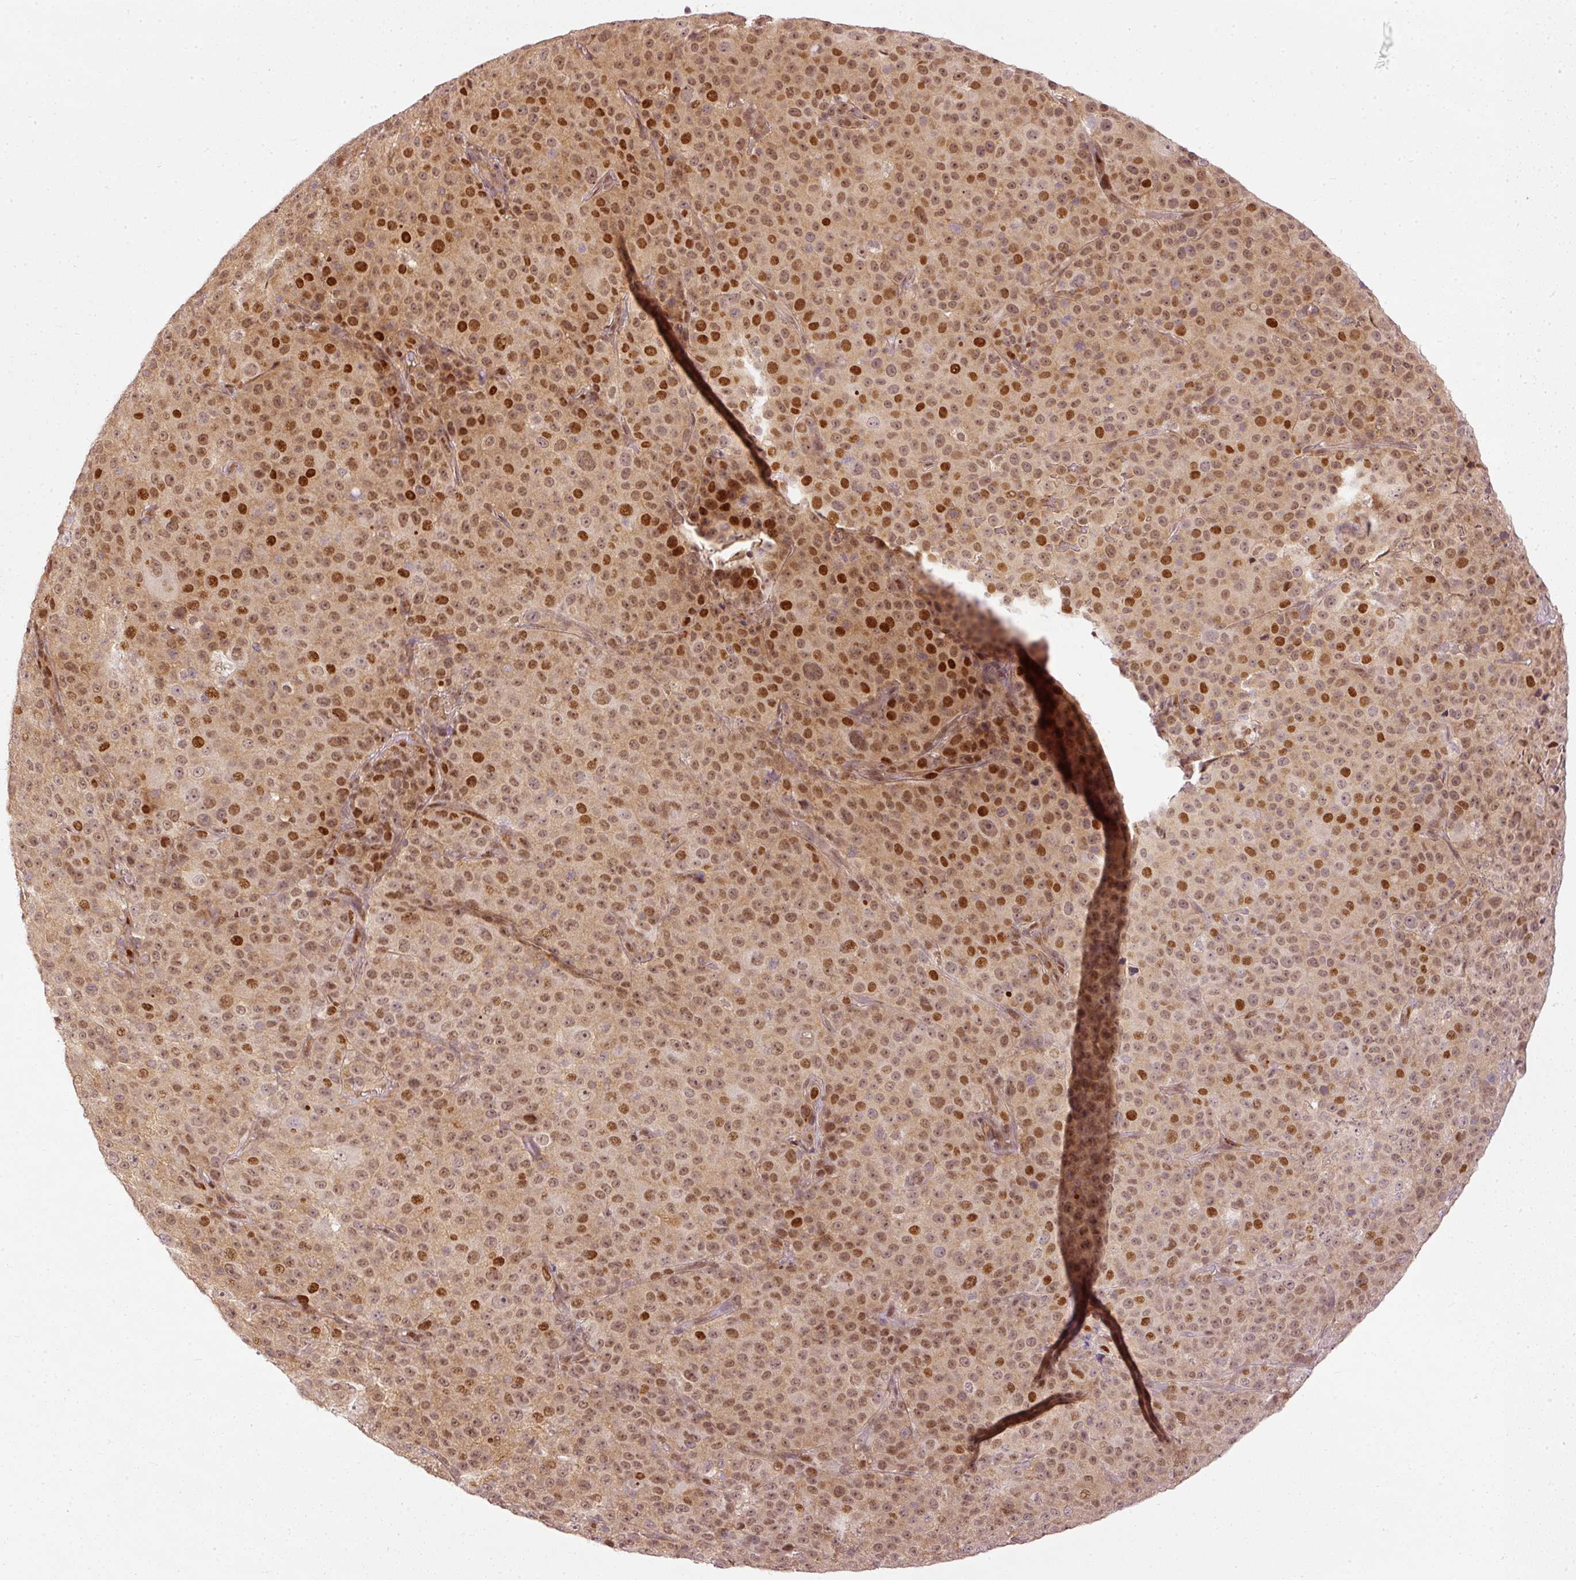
{"staining": {"intensity": "strong", "quantity": "25%-75%", "location": "nuclear"}, "tissue": "melanoma", "cell_type": "Tumor cells", "image_type": "cancer", "snomed": [{"axis": "morphology", "description": "Malignant melanoma, Metastatic site"}, {"axis": "topography", "description": "Skin"}, {"axis": "topography", "description": "Lymph node"}], "caption": "A micrograph of human malignant melanoma (metastatic site) stained for a protein reveals strong nuclear brown staining in tumor cells.", "gene": "ZNF778", "patient": {"sex": "male", "age": 66}}